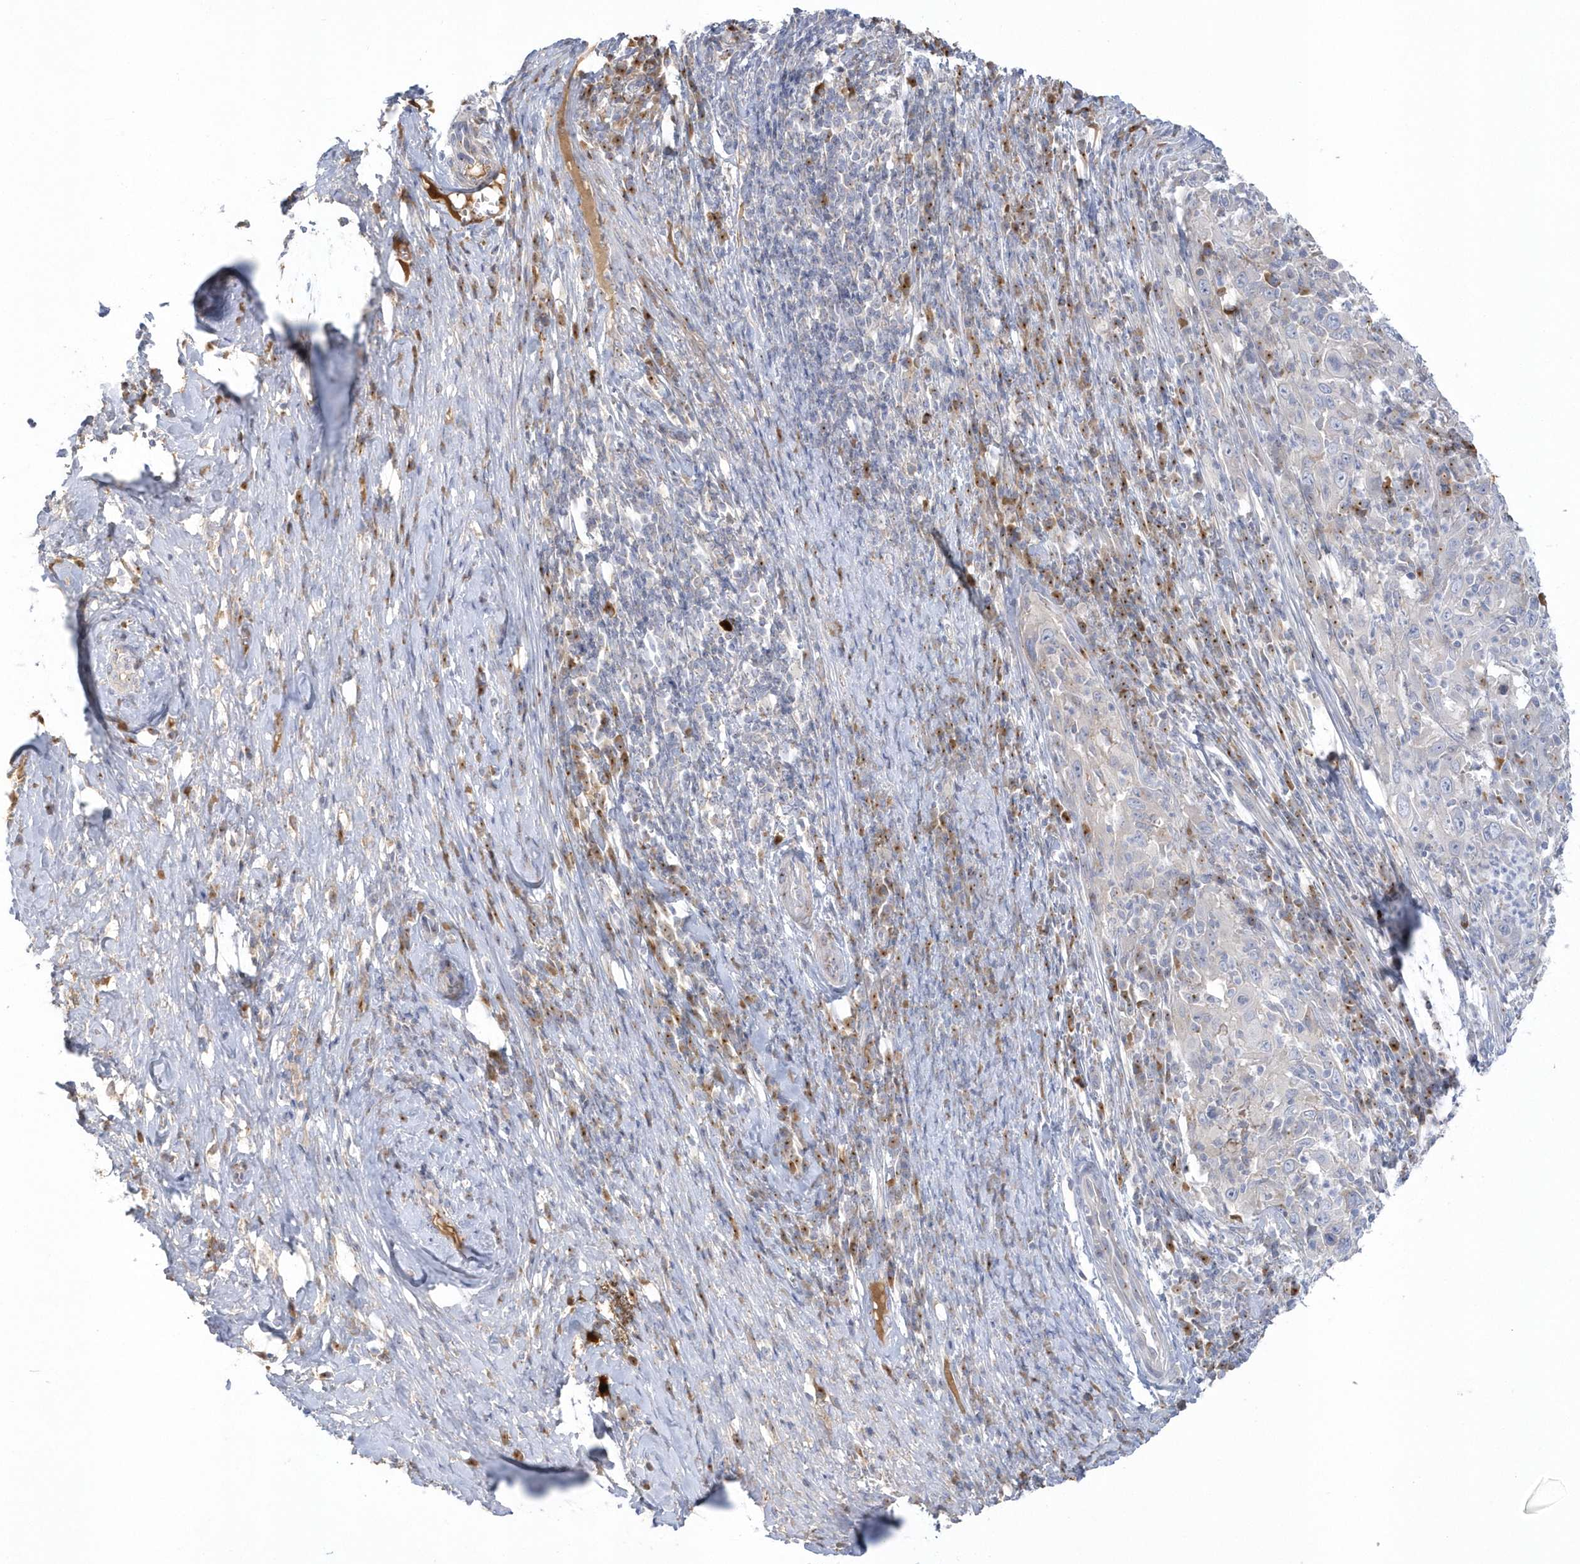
{"staining": {"intensity": "negative", "quantity": "none", "location": "none"}, "tissue": "cervical cancer", "cell_type": "Tumor cells", "image_type": "cancer", "snomed": [{"axis": "morphology", "description": "Squamous cell carcinoma, NOS"}, {"axis": "topography", "description": "Cervix"}], "caption": "Immunohistochemistry (IHC) micrograph of cervical cancer (squamous cell carcinoma) stained for a protein (brown), which demonstrates no expression in tumor cells.", "gene": "SEMA3D", "patient": {"sex": "female", "age": 46}}